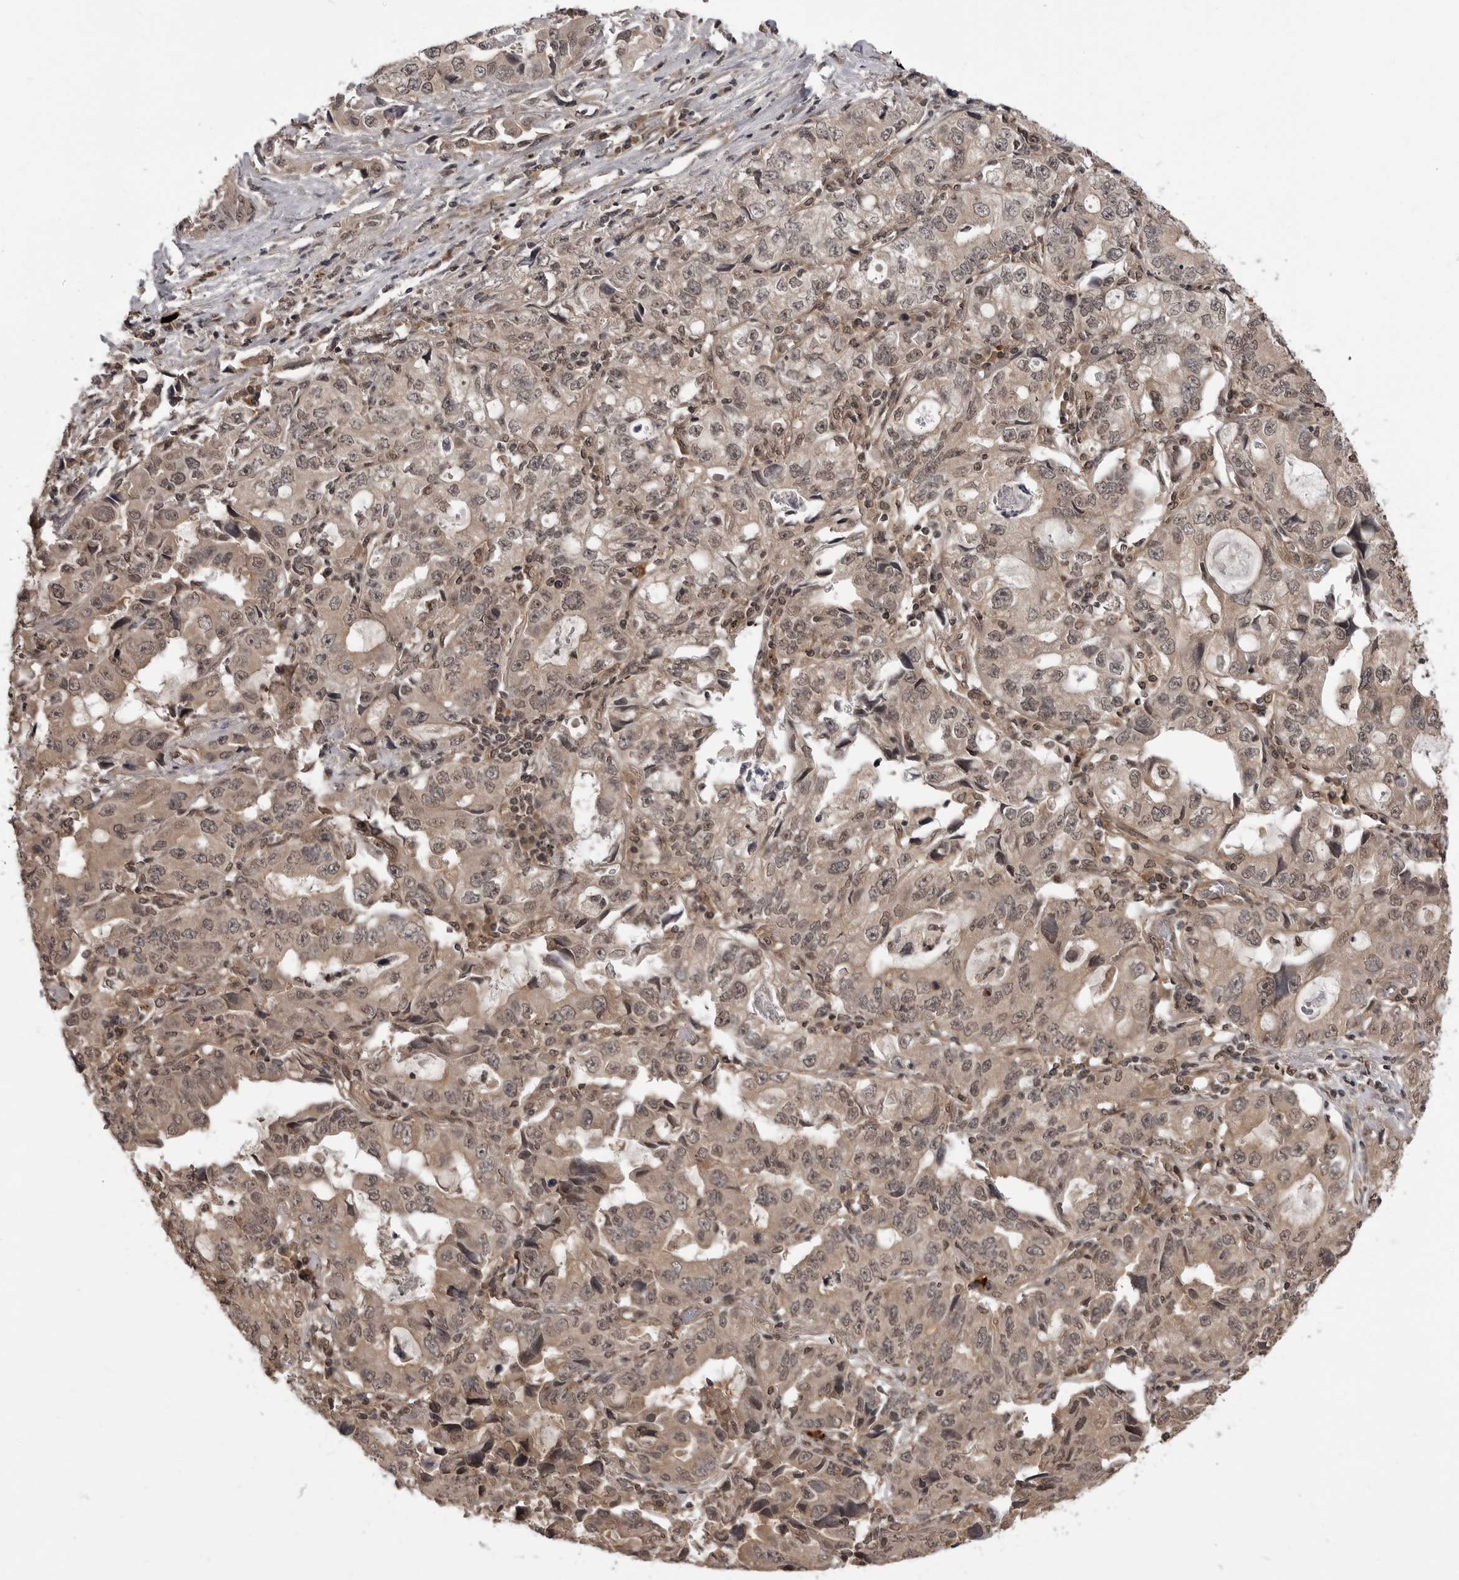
{"staining": {"intensity": "moderate", "quantity": ">75%", "location": "cytoplasmic/membranous,nuclear"}, "tissue": "lung cancer", "cell_type": "Tumor cells", "image_type": "cancer", "snomed": [{"axis": "morphology", "description": "Adenocarcinoma, NOS"}, {"axis": "topography", "description": "Lung"}], "caption": "A high-resolution micrograph shows IHC staining of lung cancer (adenocarcinoma), which reveals moderate cytoplasmic/membranous and nuclear positivity in approximately >75% of tumor cells.", "gene": "IL24", "patient": {"sex": "female", "age": 51}}